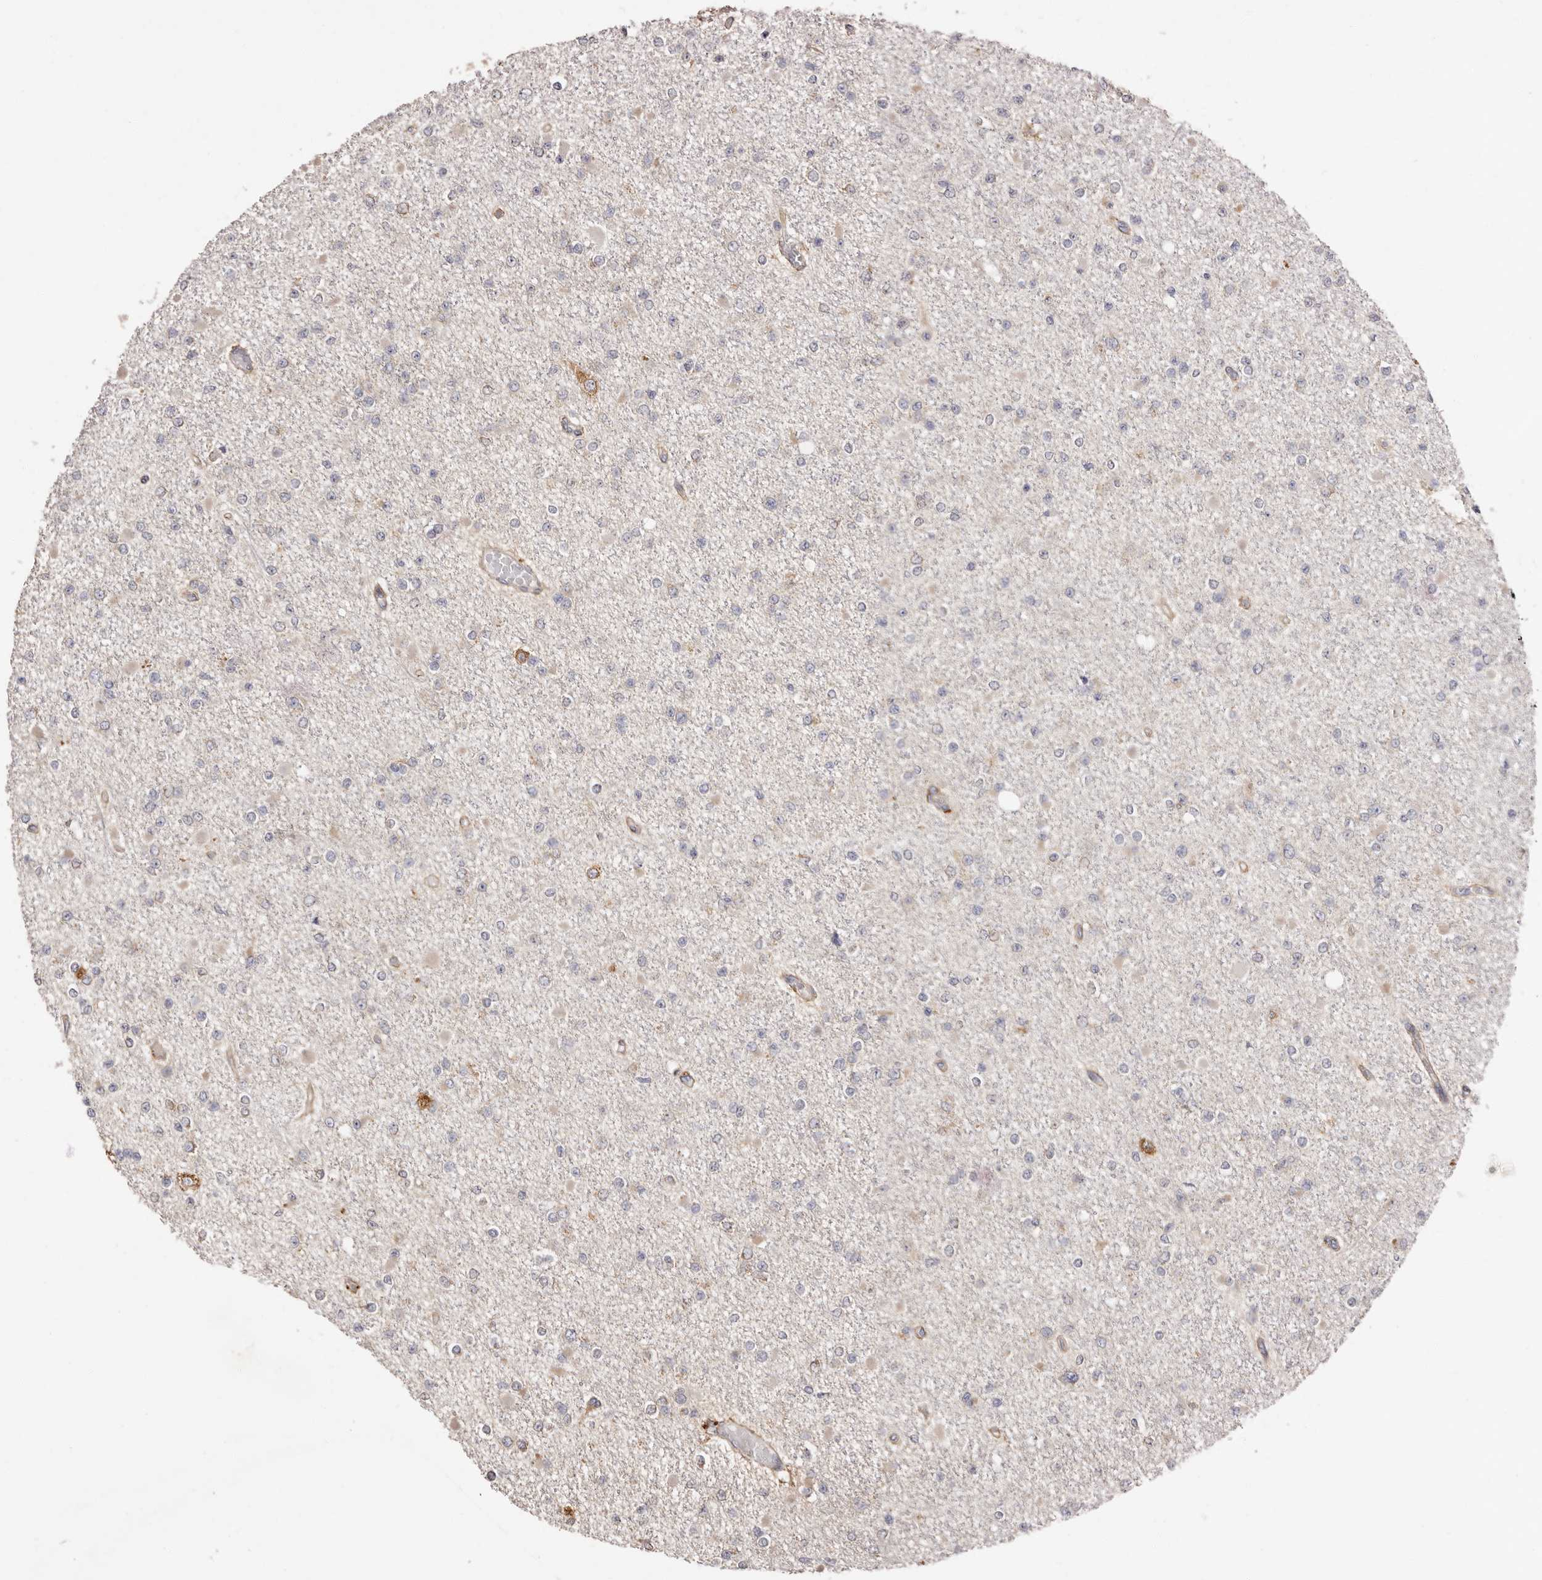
{"staining": {"intensity": "negative", "quantity": "none", "location": "none"}, "tissue": "glioma", "cell_type": "Tumor cells", "image_type": "cancer", "snomed": [{"axis": "morphology", "description": "Glioma, malignant, Low grade"}, {"axis": "topography", "description": "Brain"}], "caption": "This is a image of IHC staining of malignant glioma (low-grade), which shows no expression in tumor cells. (DAB immunohistochemistry, high magnification).", "gene": "FAM167B", "patient": {"sex": "female", "age": 22}}